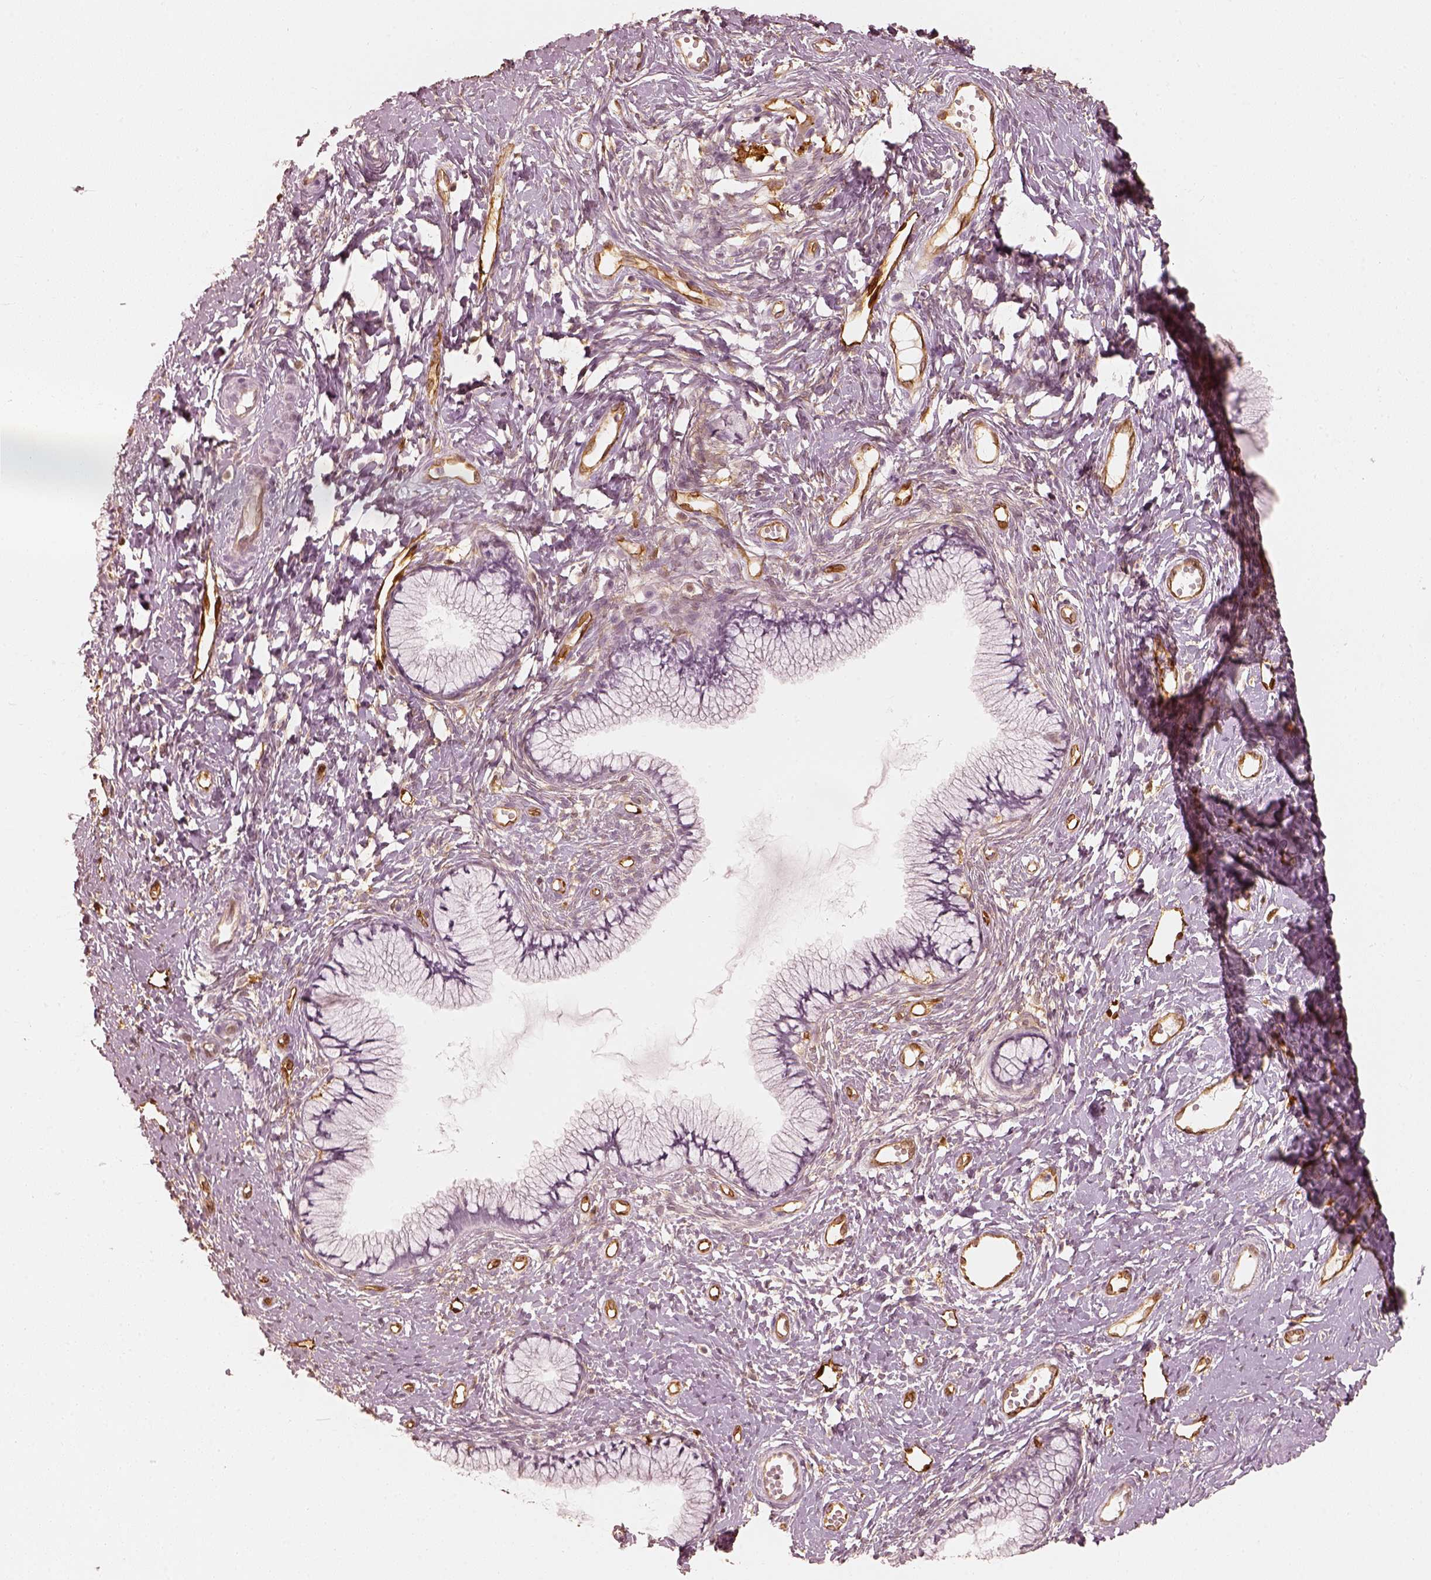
{"staining": {"intensity": "negative", "quantity": "none", "location": "none"}, "tissue": "cervix", "cell_type": "Glandular cells", "image_type": "normal", "snomed": [{"axis": "morphology", "description": "Normal tissue, NOS"}, {"axis": "topography", "description": "Cervix"}], "caption": "Micrograph shows no significant protein staining in glandular cells of benign cervix. The staining is performed using DAB brown chromogen with nuclei counter-stained in using hematoxylin.", "gene": "FSCN1", "patient": {"sex": "female", "age": 40}}